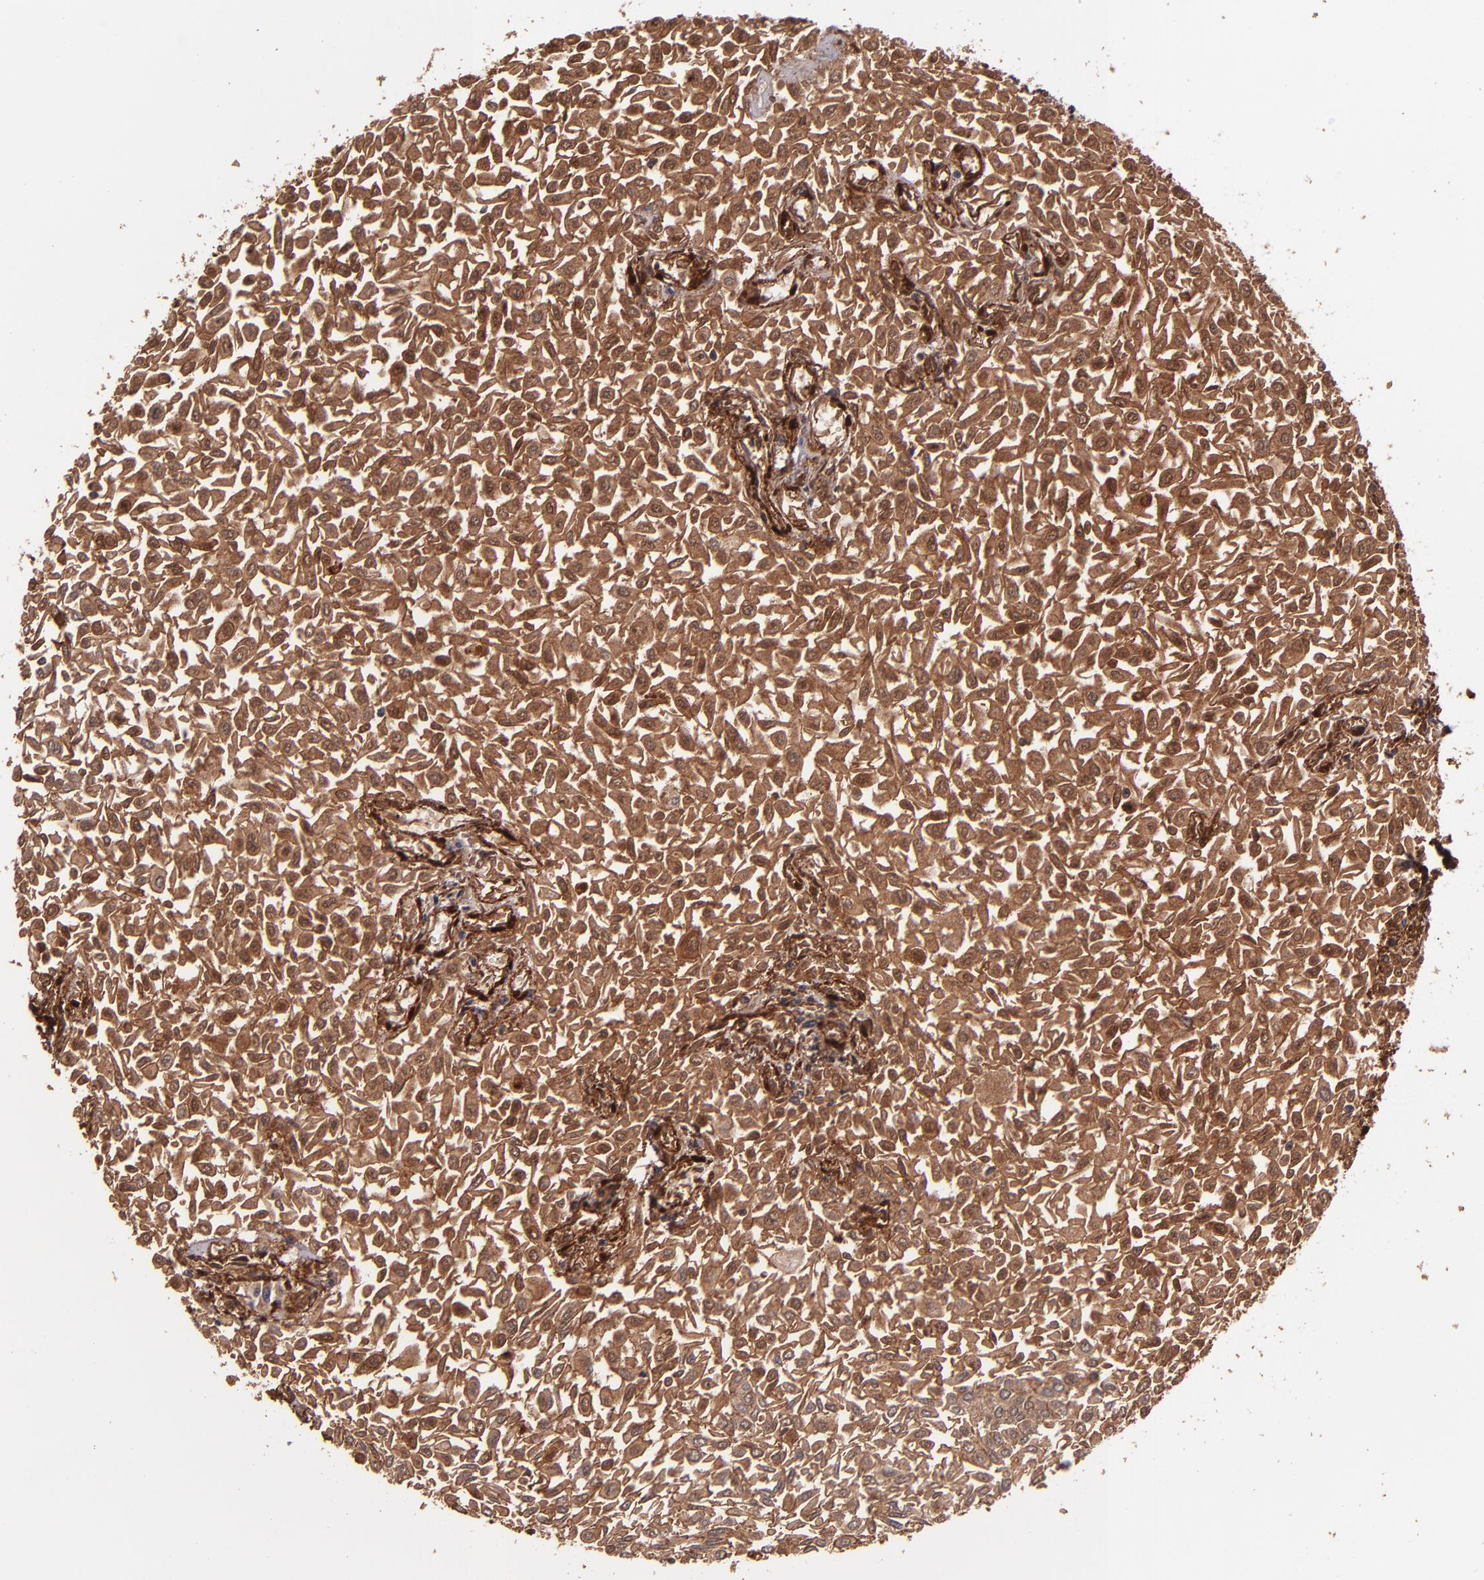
{"staining": {"intensity": "moderate", "quantity": ">75%", "location": "cytoplasmic/membranous"}, "tissue": "urothelial cancer", "cell_type": "Tumor cells", "image_type": "cancer", "snomed": [{"axis": "morphology", "description": "Urothelial carcinoma, Low grade"}, {"axis": "topography", "description": "Urinary bladder"}], "caption": "IHC photomicrograph of human urothelial cancer stained for a protein (brown), which demonstrates medium levels of moderate cytoplasmic/membranous staining in approximately >75% of tumor cells.", "gene": "VCL", "patient": {"sex": "male", "age": 64}}